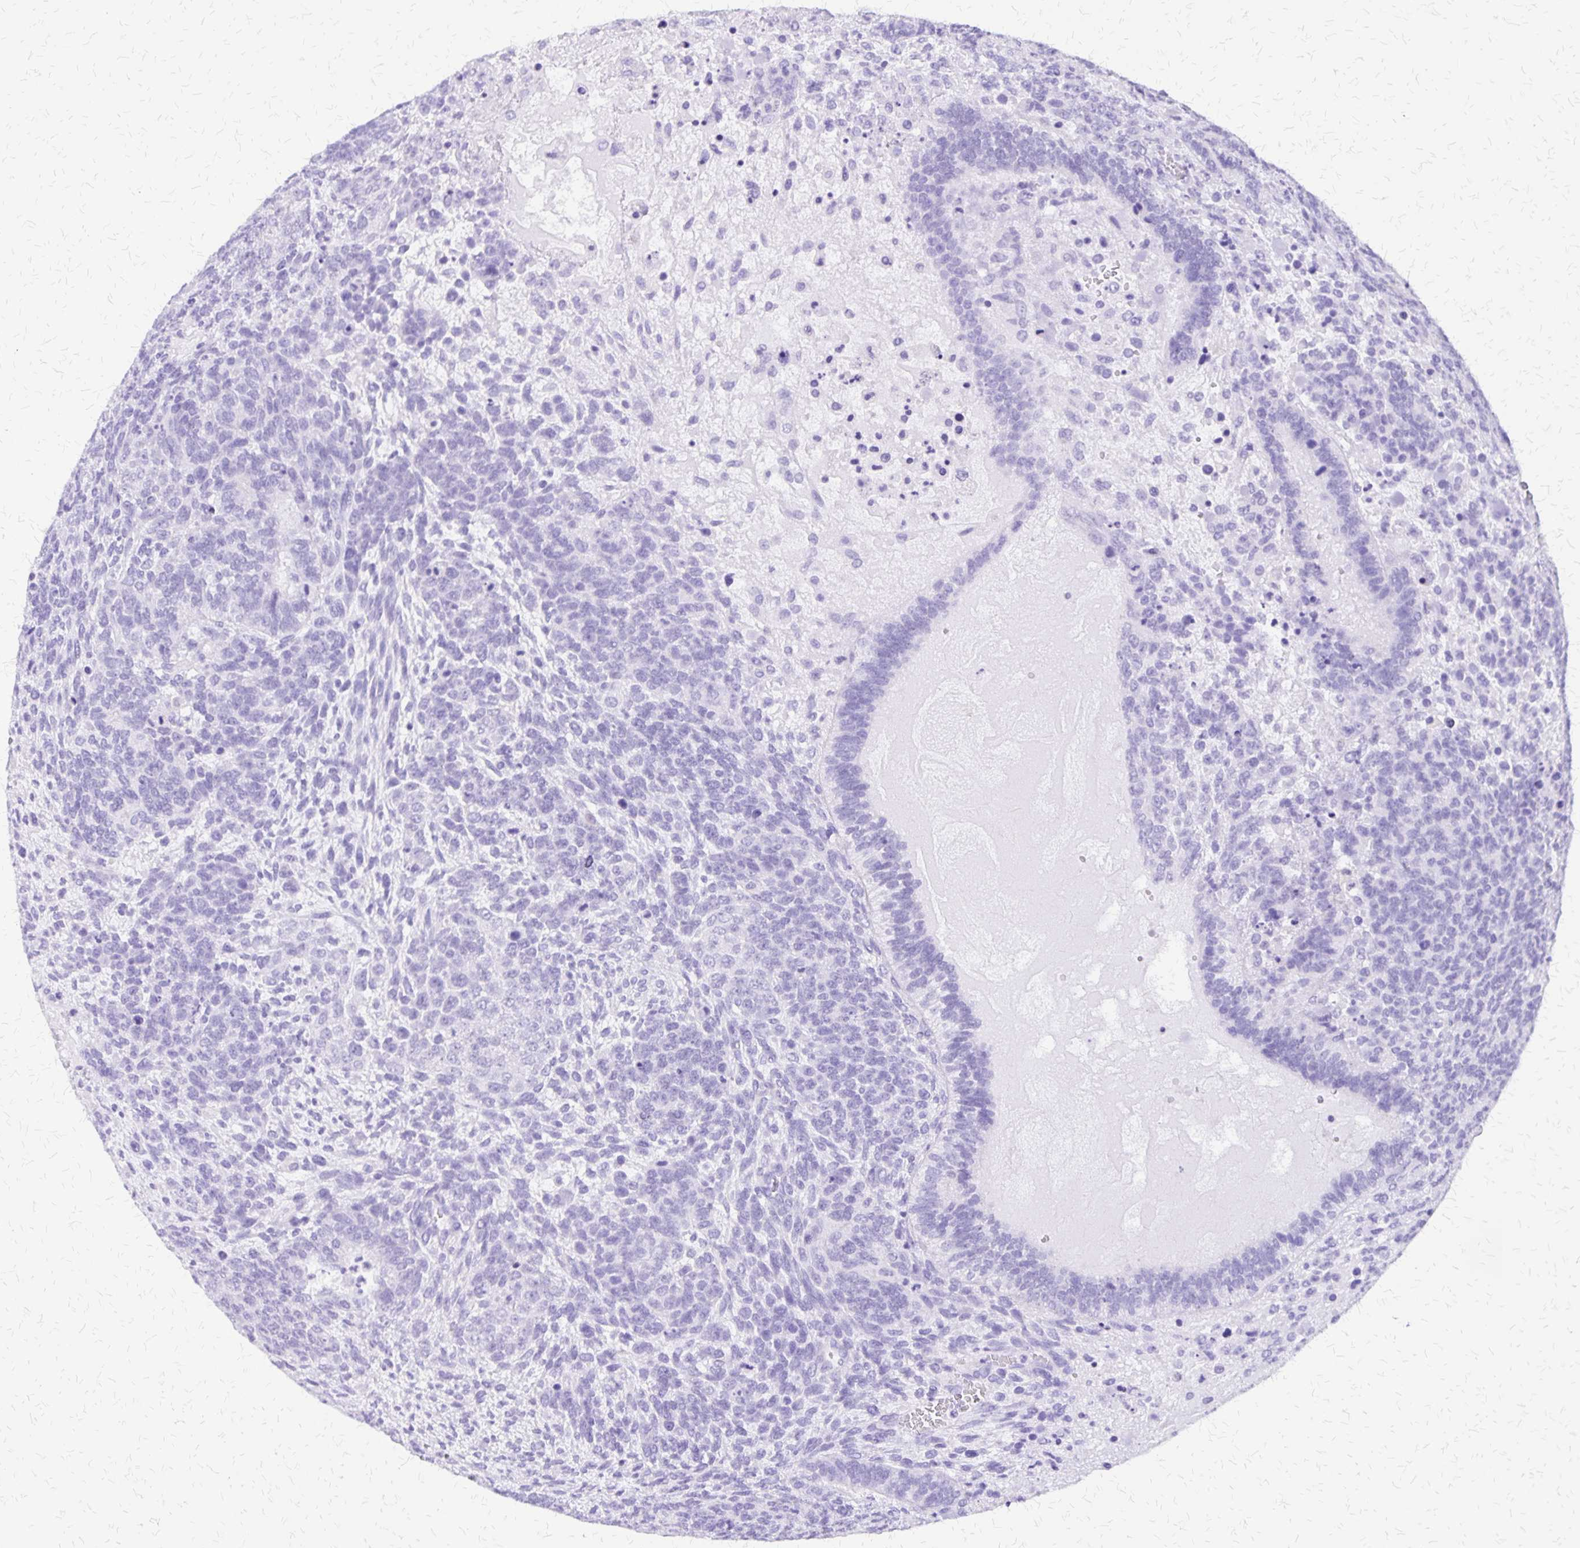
{"staining": {"intensity": "negative", "quantity": "none", "location": "none"}, "tissue": "testis cancer", "cell_type": "Tumor cells", "image_type": "cancer", "snomed": [{"axis": "morphology", "description": "Normal tissue, NOS"}, {"axis": "morphology", "description": "Carcinoma, Embryonal, NOS"}, {"axis": "topography", "description": "Testis"}, {"axis": "topography", "description": "Epididymis"}], "caption": "DAB immunohistochemical staining of human embryonal carcinoma (testis) exhibits no significant staining in tumor cells. Nuclei are stained in blue.", "gene": "SLC13A2", "patient": {"sex": "male", "age": 23}}